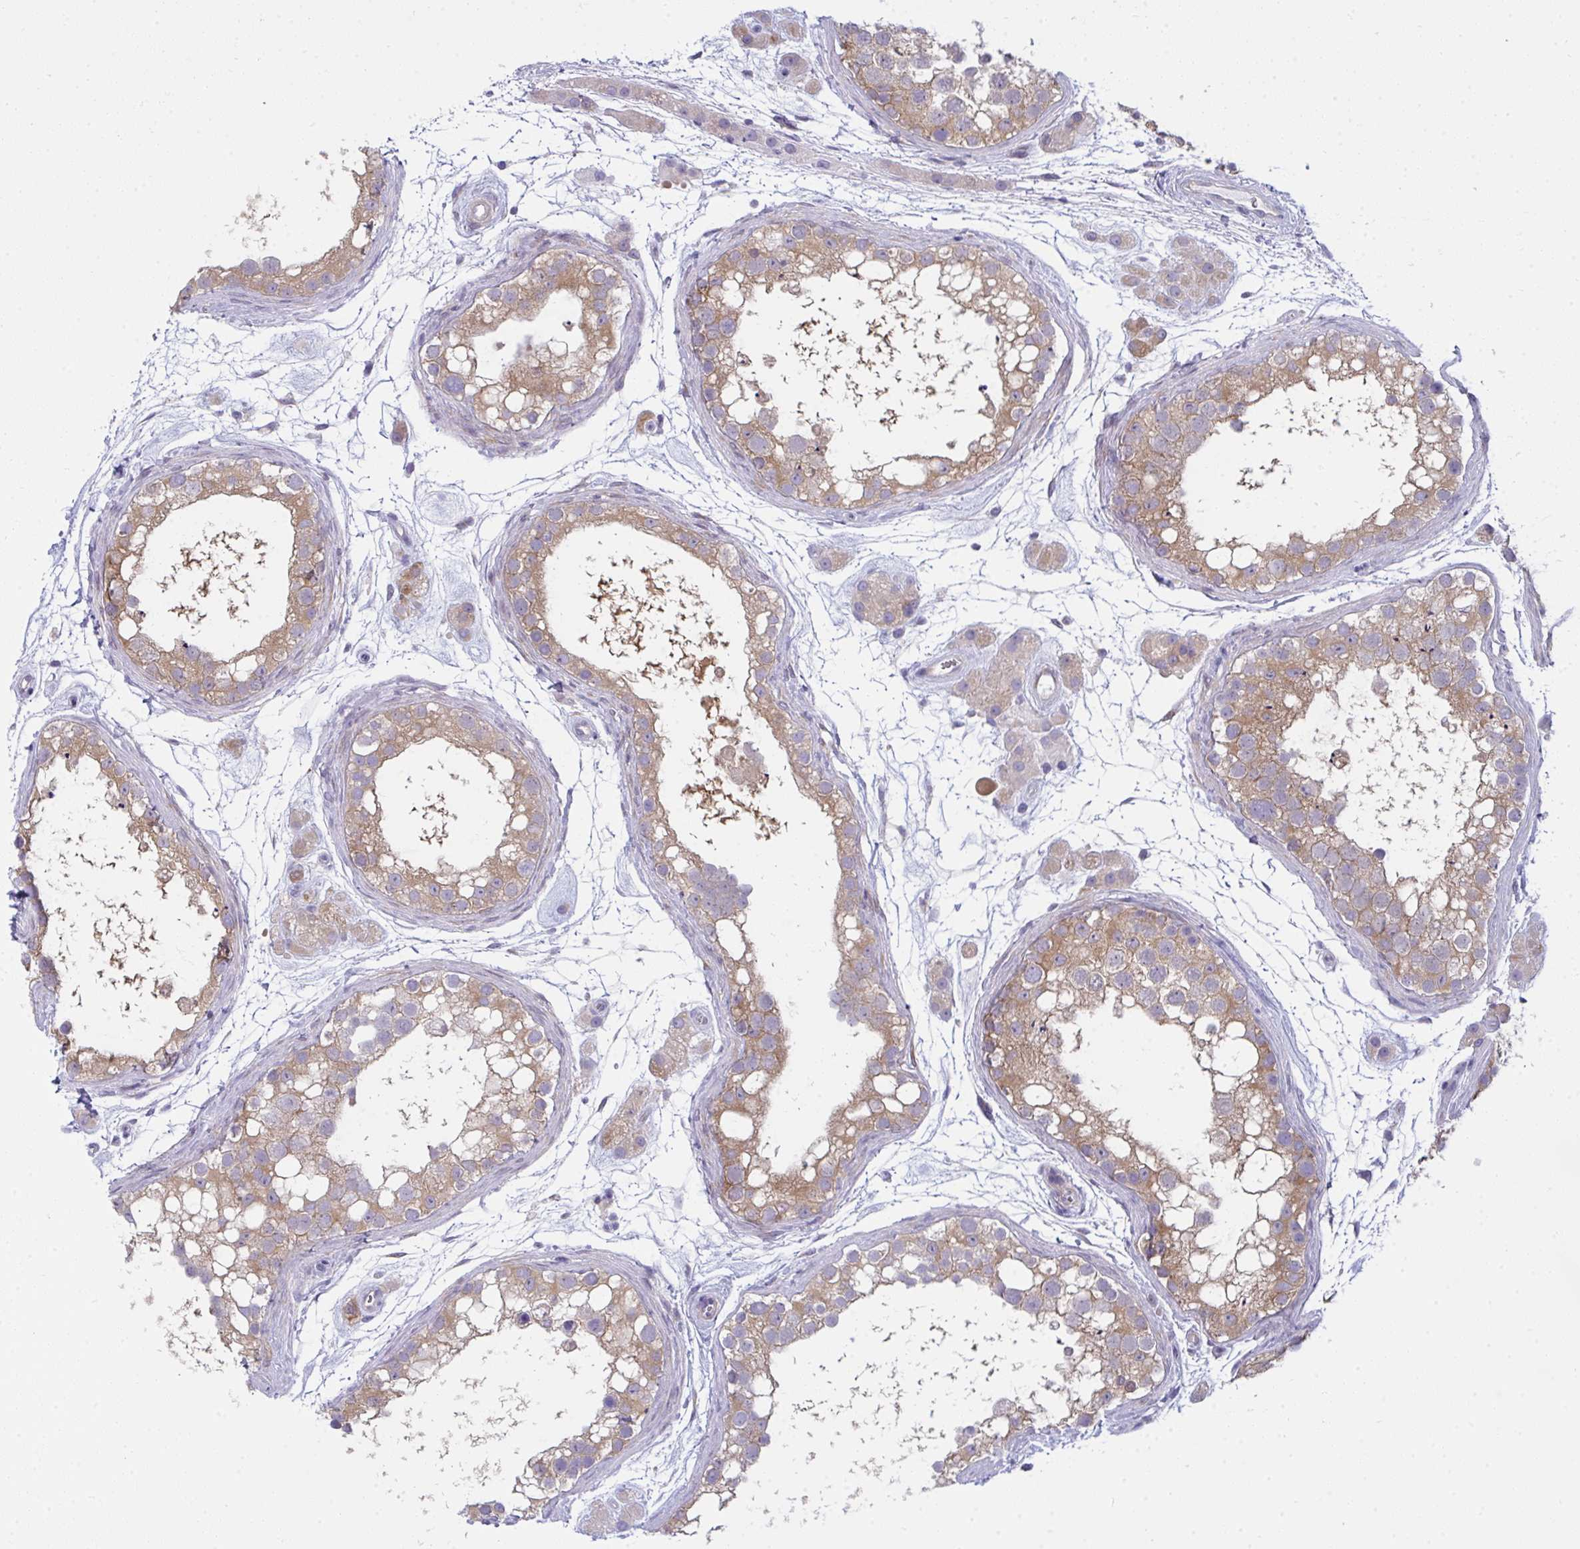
{"staining": {"intensity": "moderate", "quantity": ">75%", "location": "cytoplasmic/membranous"}, "tissue": "testis", "cell_type": "Cells in seminiferous ducts", "image_type": "normal", "snomed": [{"axis": "morphology", "description": "Normal tissue, NOS"}, {"axis": "topography", "description": "Testis"}], "caption": "Approximately >75% of cells in seminiferous ducts in normal testis reveal moderate cytoplasmic/membranous protein positivity as visualized by brown immunohistochemical staining.", "gene": "SLC30A6", "patient": {"sex": "male", "age": 41}}